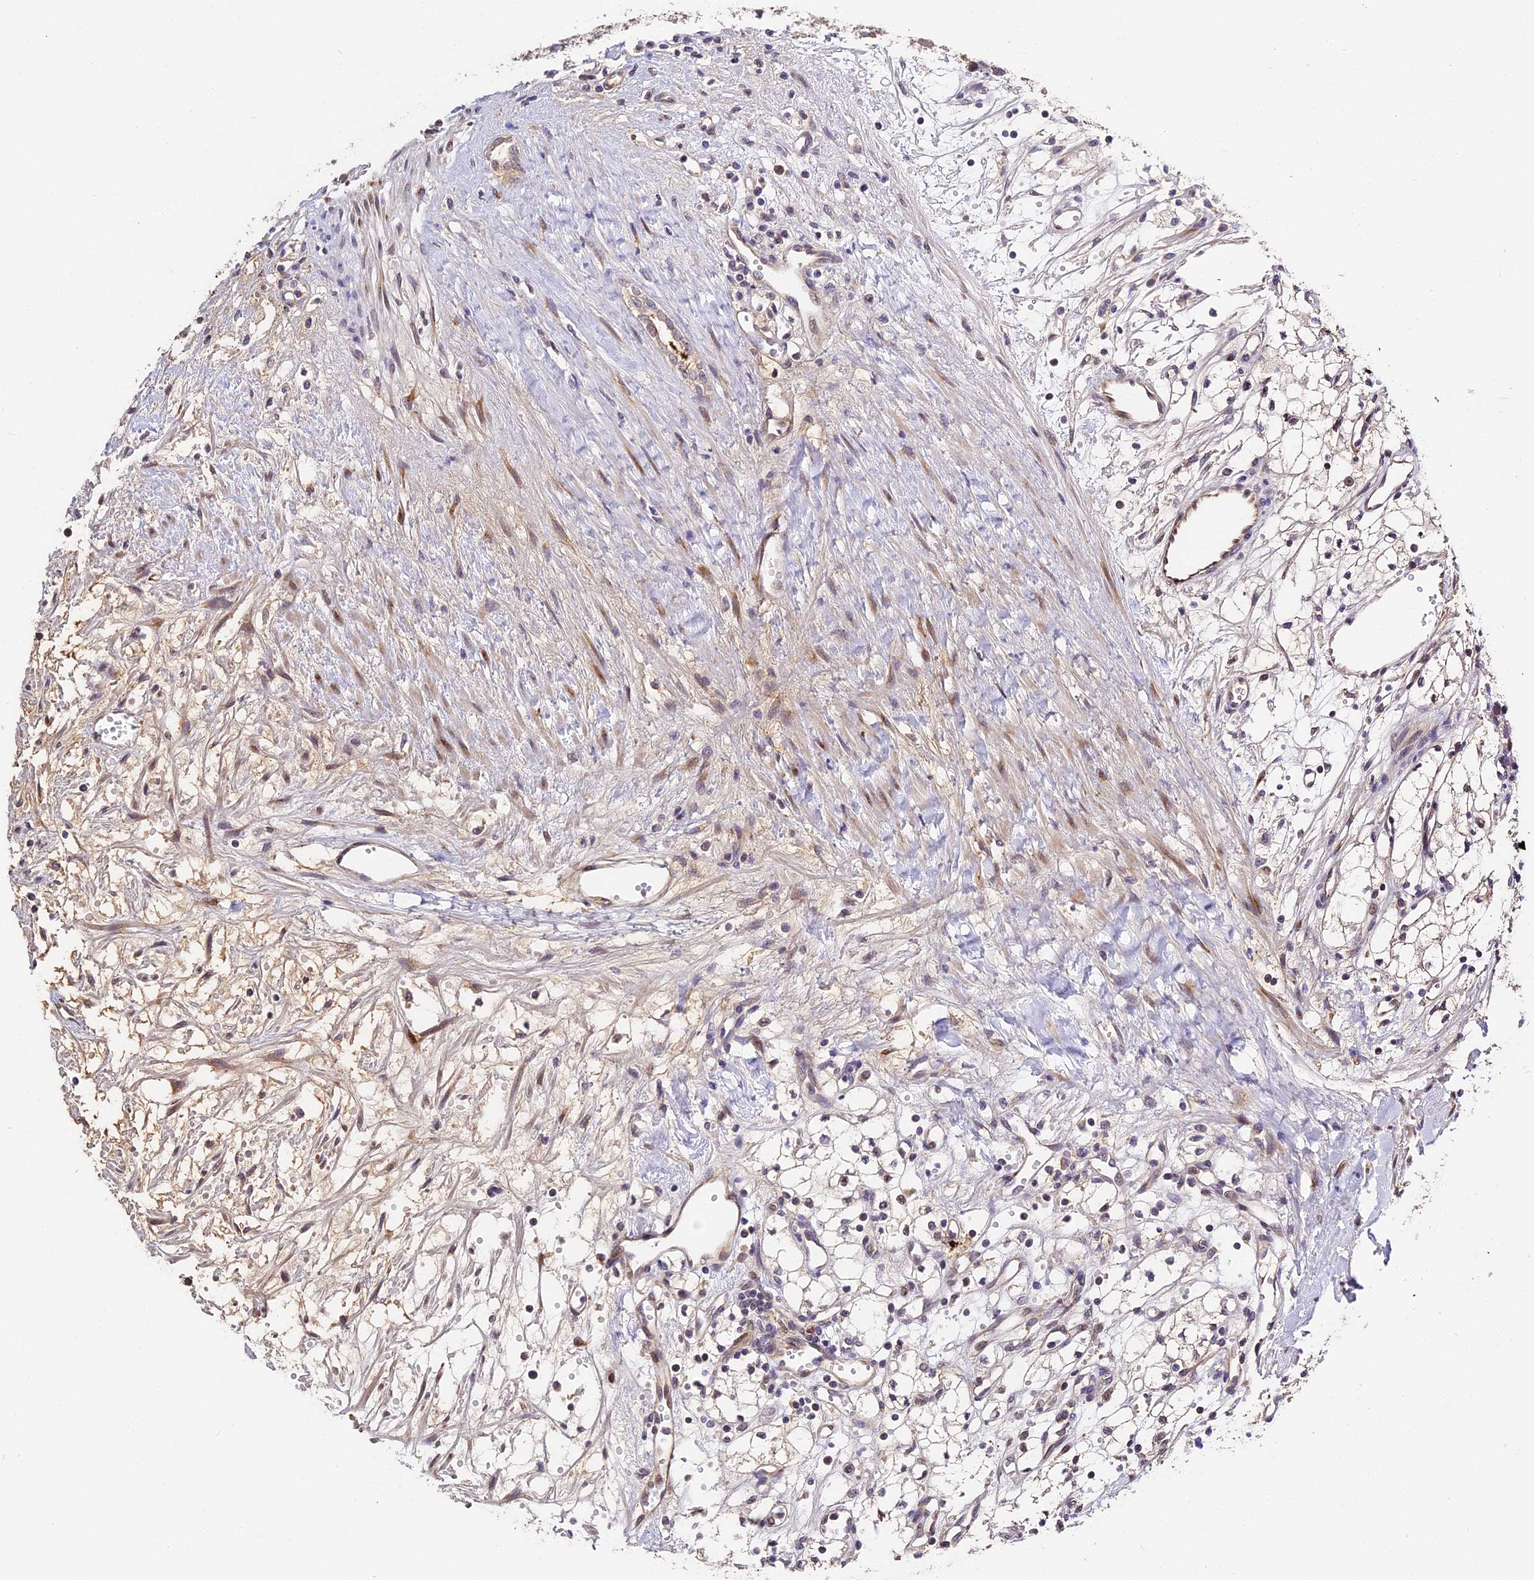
{"staining": {"intensity": "moderate", "quantity": "<25%", "location": "cytoplasmic/membranous"}, "tissue": "renal cancer", "cell_type": "Tumor cells", "image_type": "cancer", "snomed": [{"axis": "morphology", "description": "Adenocarcinoma, NOS"}, {"axis": "topography", "description": "Kidney"}], "caption": "Immunohistochemistry (DAB) staining of human renal cancer (adenocarcinoma) displays moderate cytoplasmic/membranous protein positivity in approximately <25% of tumor cells.", "gene": "BSCL2", "patient": {"sex": "male", "age": 59}}